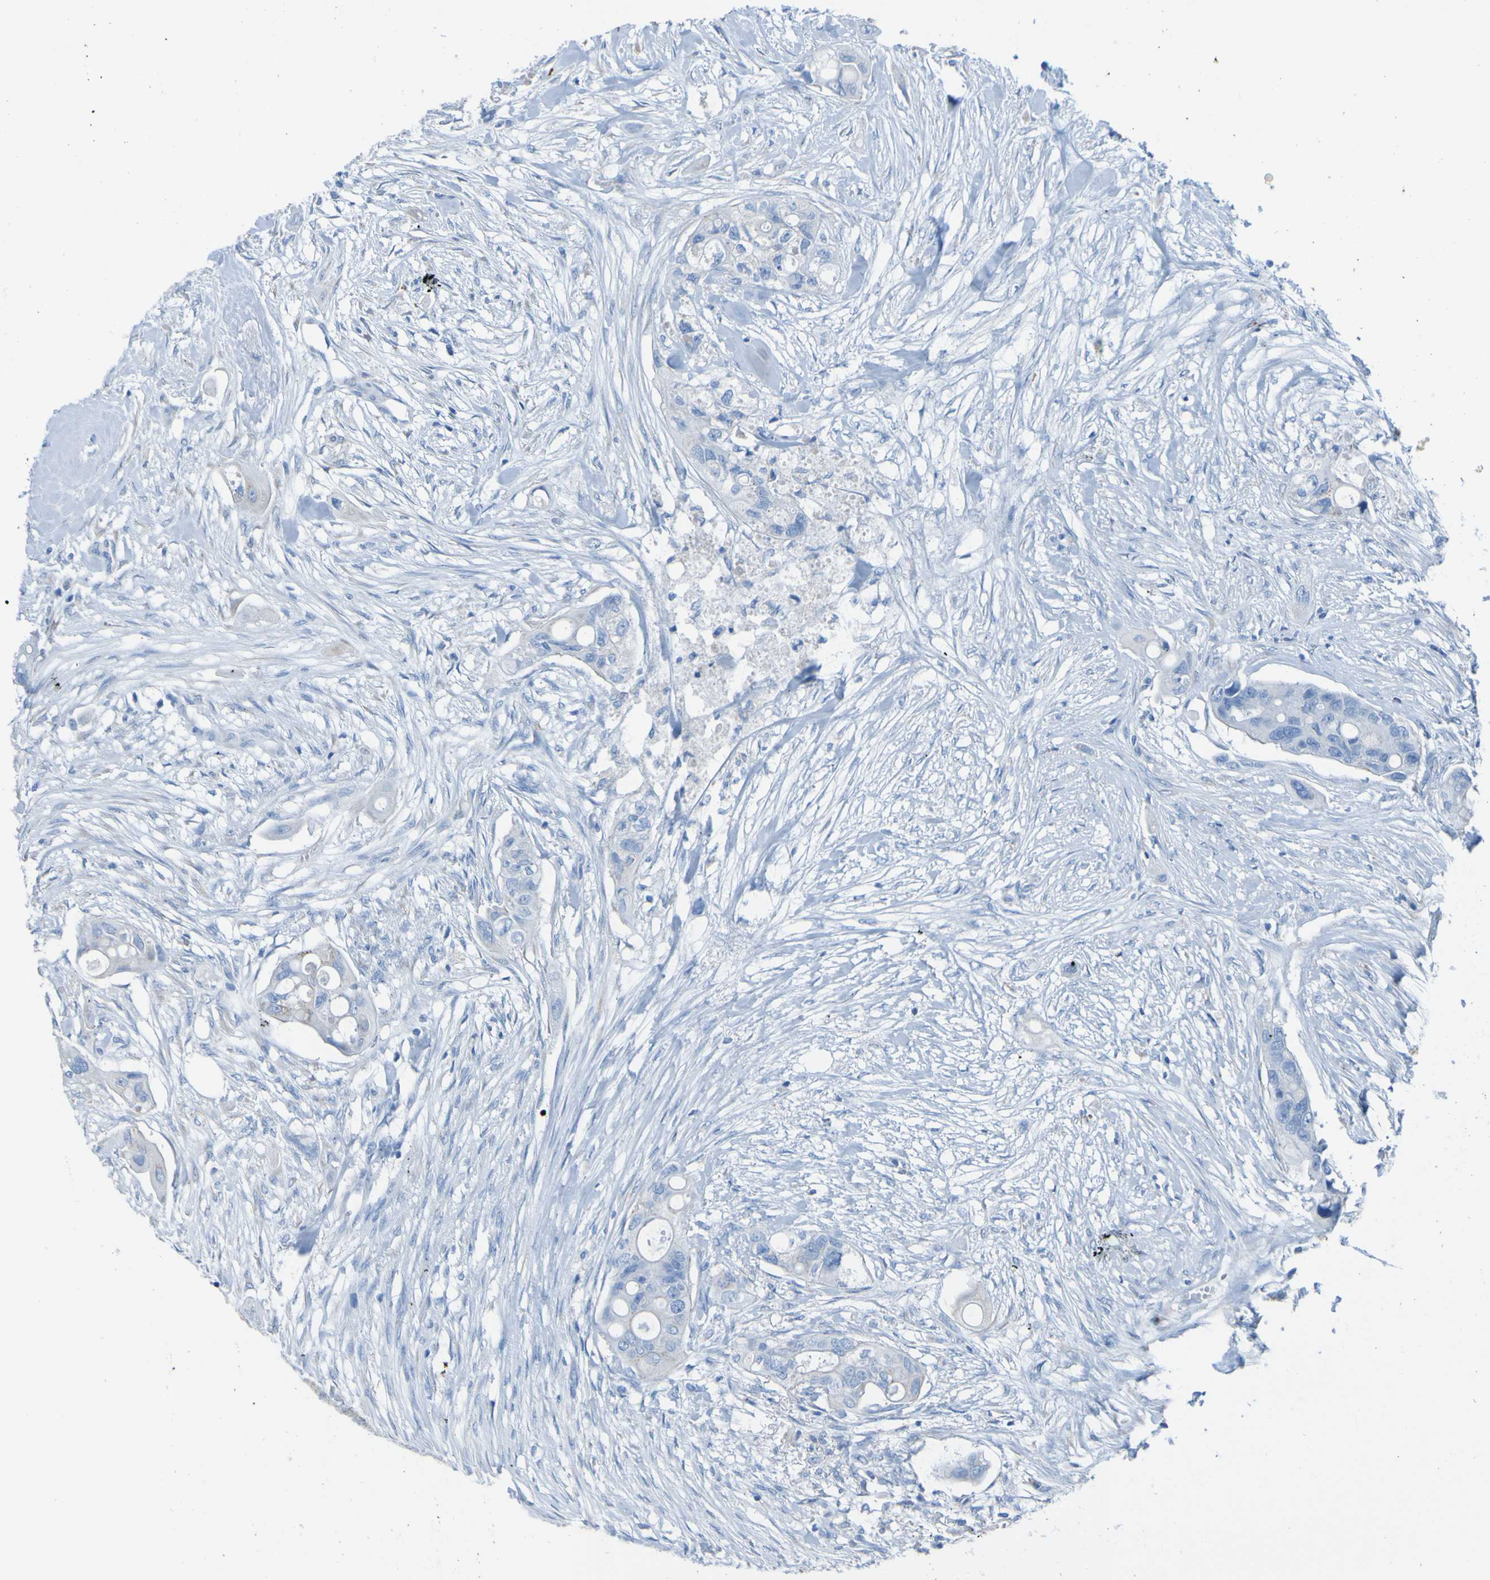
{"staining": {"intensity": "negative", "quantity": "none", "location": "none"}, "tissue": "colorectal cancer", "cell_type": "Tumor cells", "image_type": "cancer", "snomed": [{"axis": "morphology", "description": "Adenocarcinoma, NOS"}, {"axis": "topography", "description": "Colon"}], "caption": "A photomicrograph of human colorectal adenocarcinoma is negative for staining in tumor cells. (Brightfield microscopy of DAB (3,3'-diaminobenzidine) IHC at high magnification).", "gene": "ACMSD", "patient": {"sex": "female", "age": 57}}